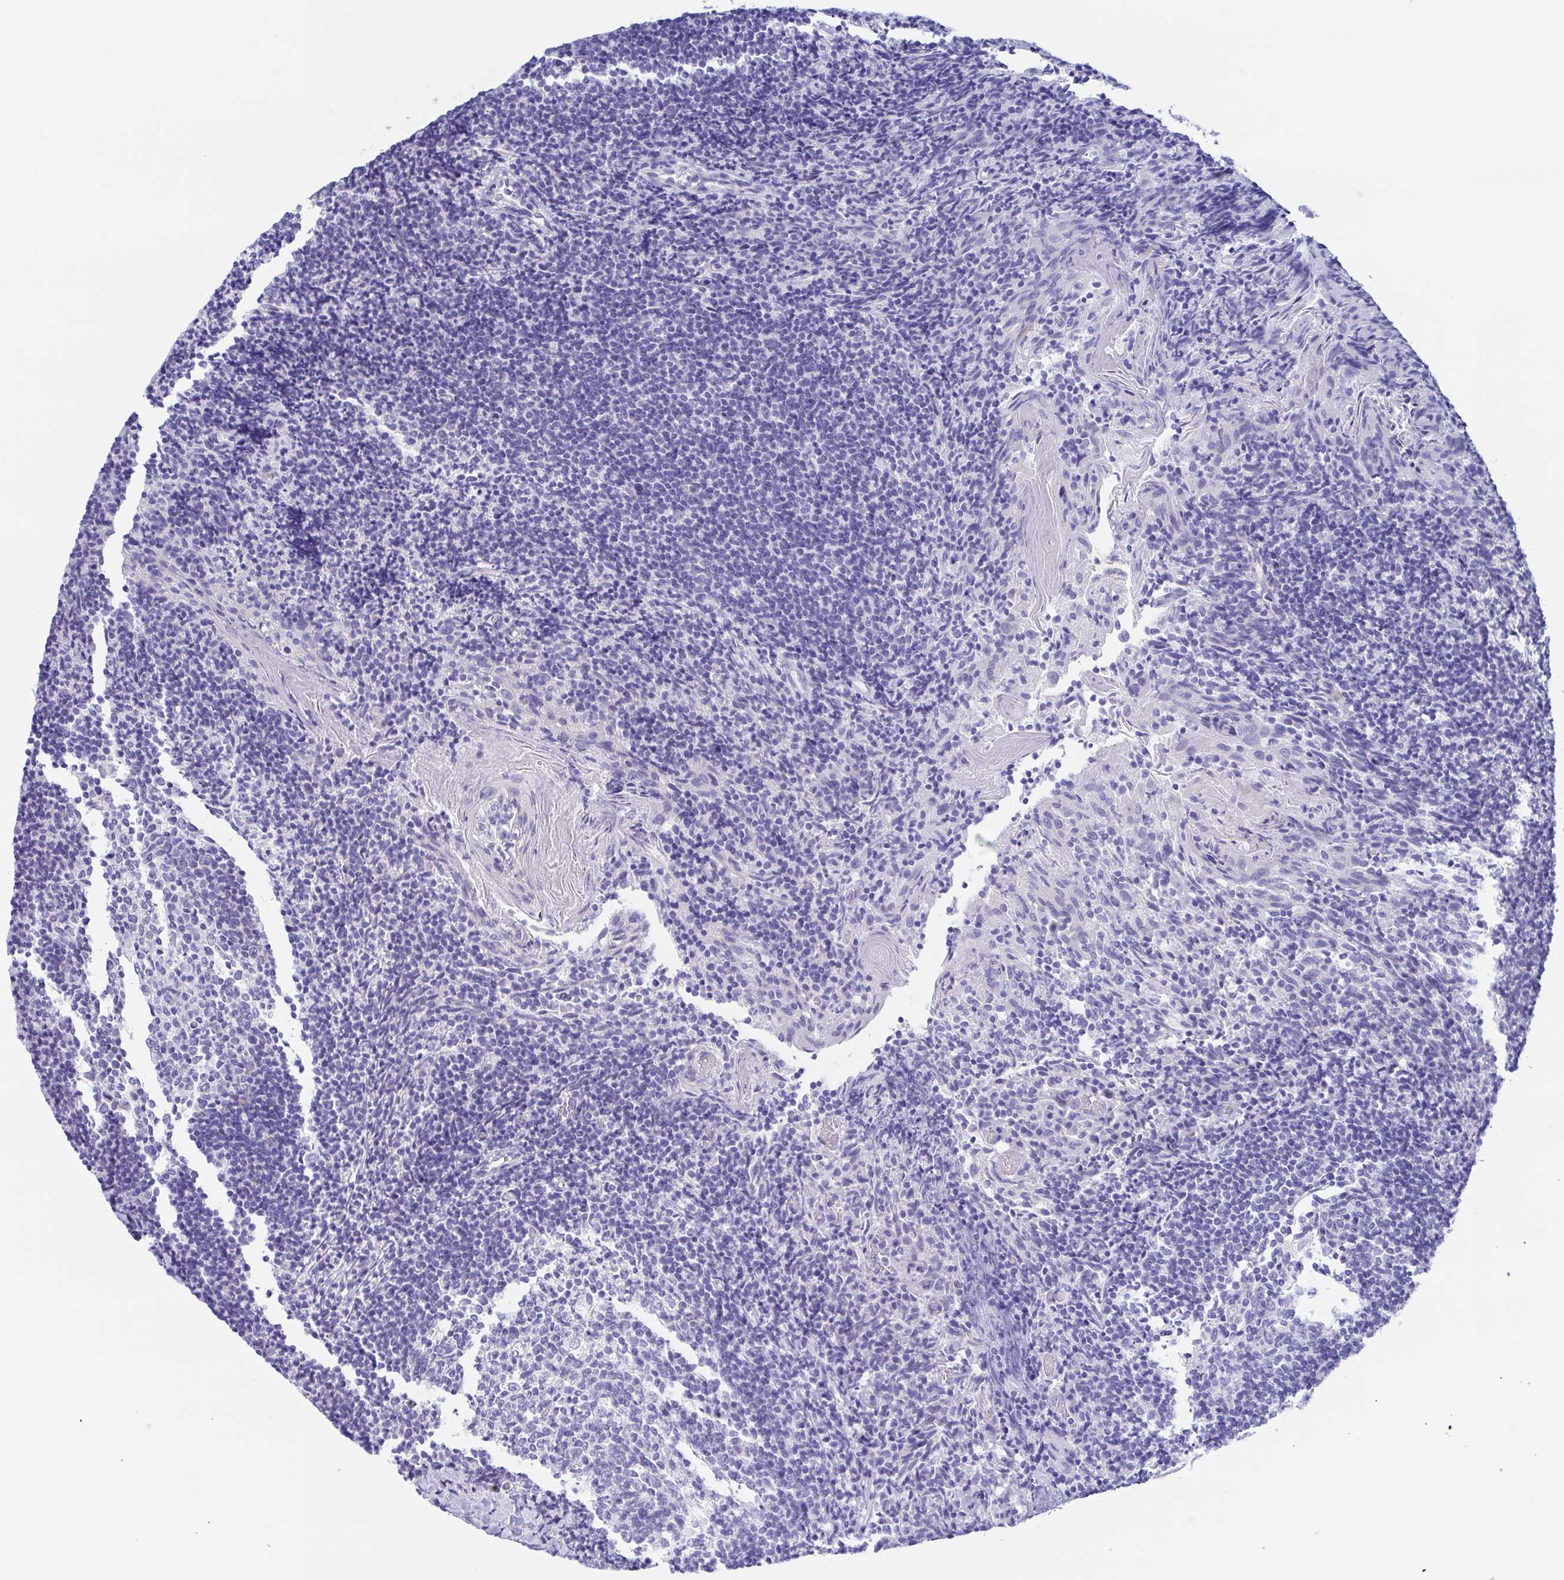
{"staining": {"intensity": "negative", "quantity": "none", "location": "none"}, "tissue": "tonsil", "cell_type": "Germinal center cells", "image_type": "normal", "snomed": [{"axis": "morphology", "description": "Normal tissue, NOS"}, {"axis": "topography", "description": "Tonsil"}], "caption": "Tonsil stained for a protein using IHC displays no positivity germinal center cells.", "gene": "MUCL3", "patient": {"sex": "female", "age": 10}}